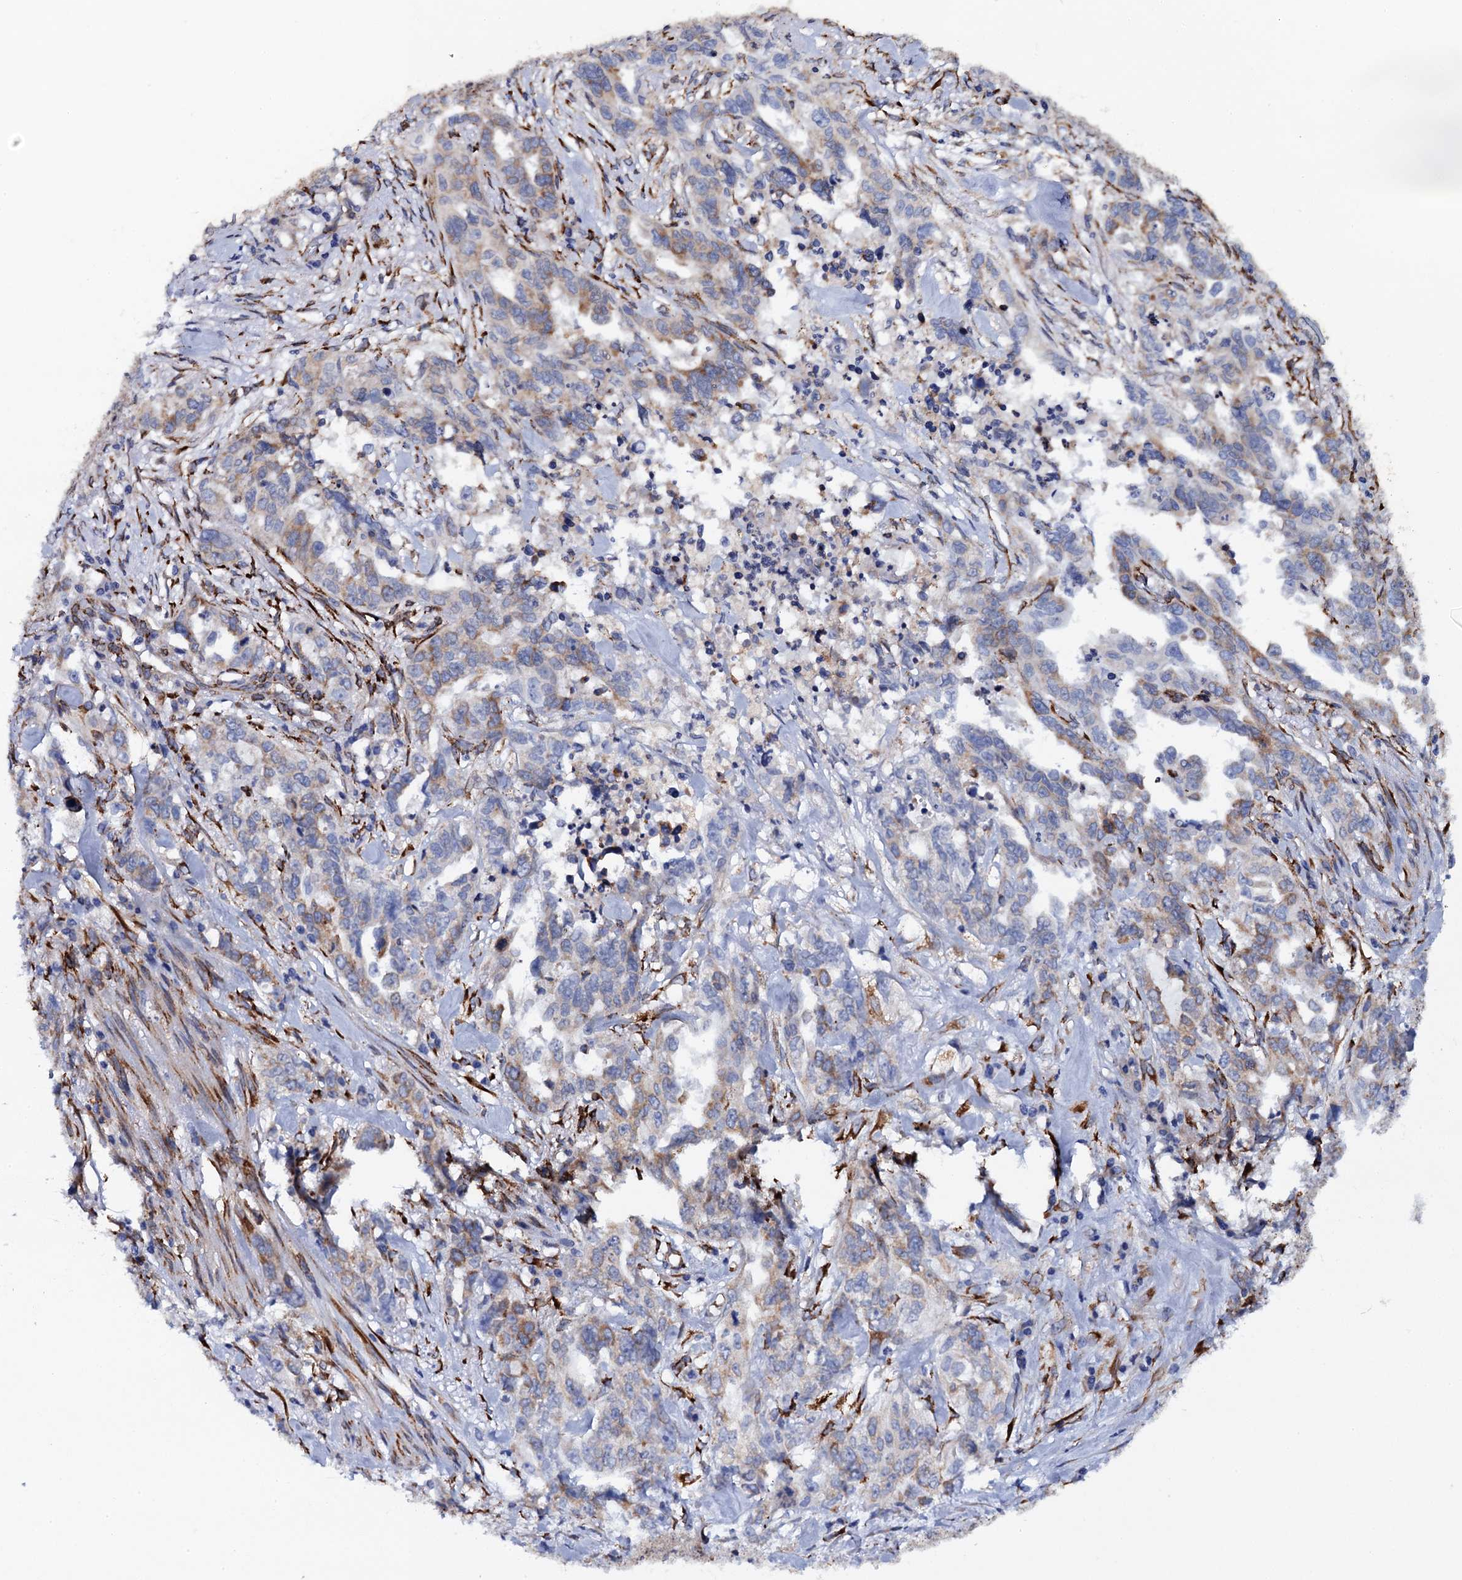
{"staining": {"intensity": "weak", "quantity": "<25%", "location": "cytoplasmic/membranous"}, "tissue": "endometrial cancer", "cell_type": "Tumor cells", "image_type": "cancer", "snomed": [{"axis": "morphology", "description": "Adenocarcinoma, NOS"}, {"axis": "topography", "description": "Endometrium"}], "caption": "Immunohistochemistry of endometrial cancer displays no staining in tumor cells.", "gene": "POGLUT3", "patient": {"sex": "female", "age": 65}}